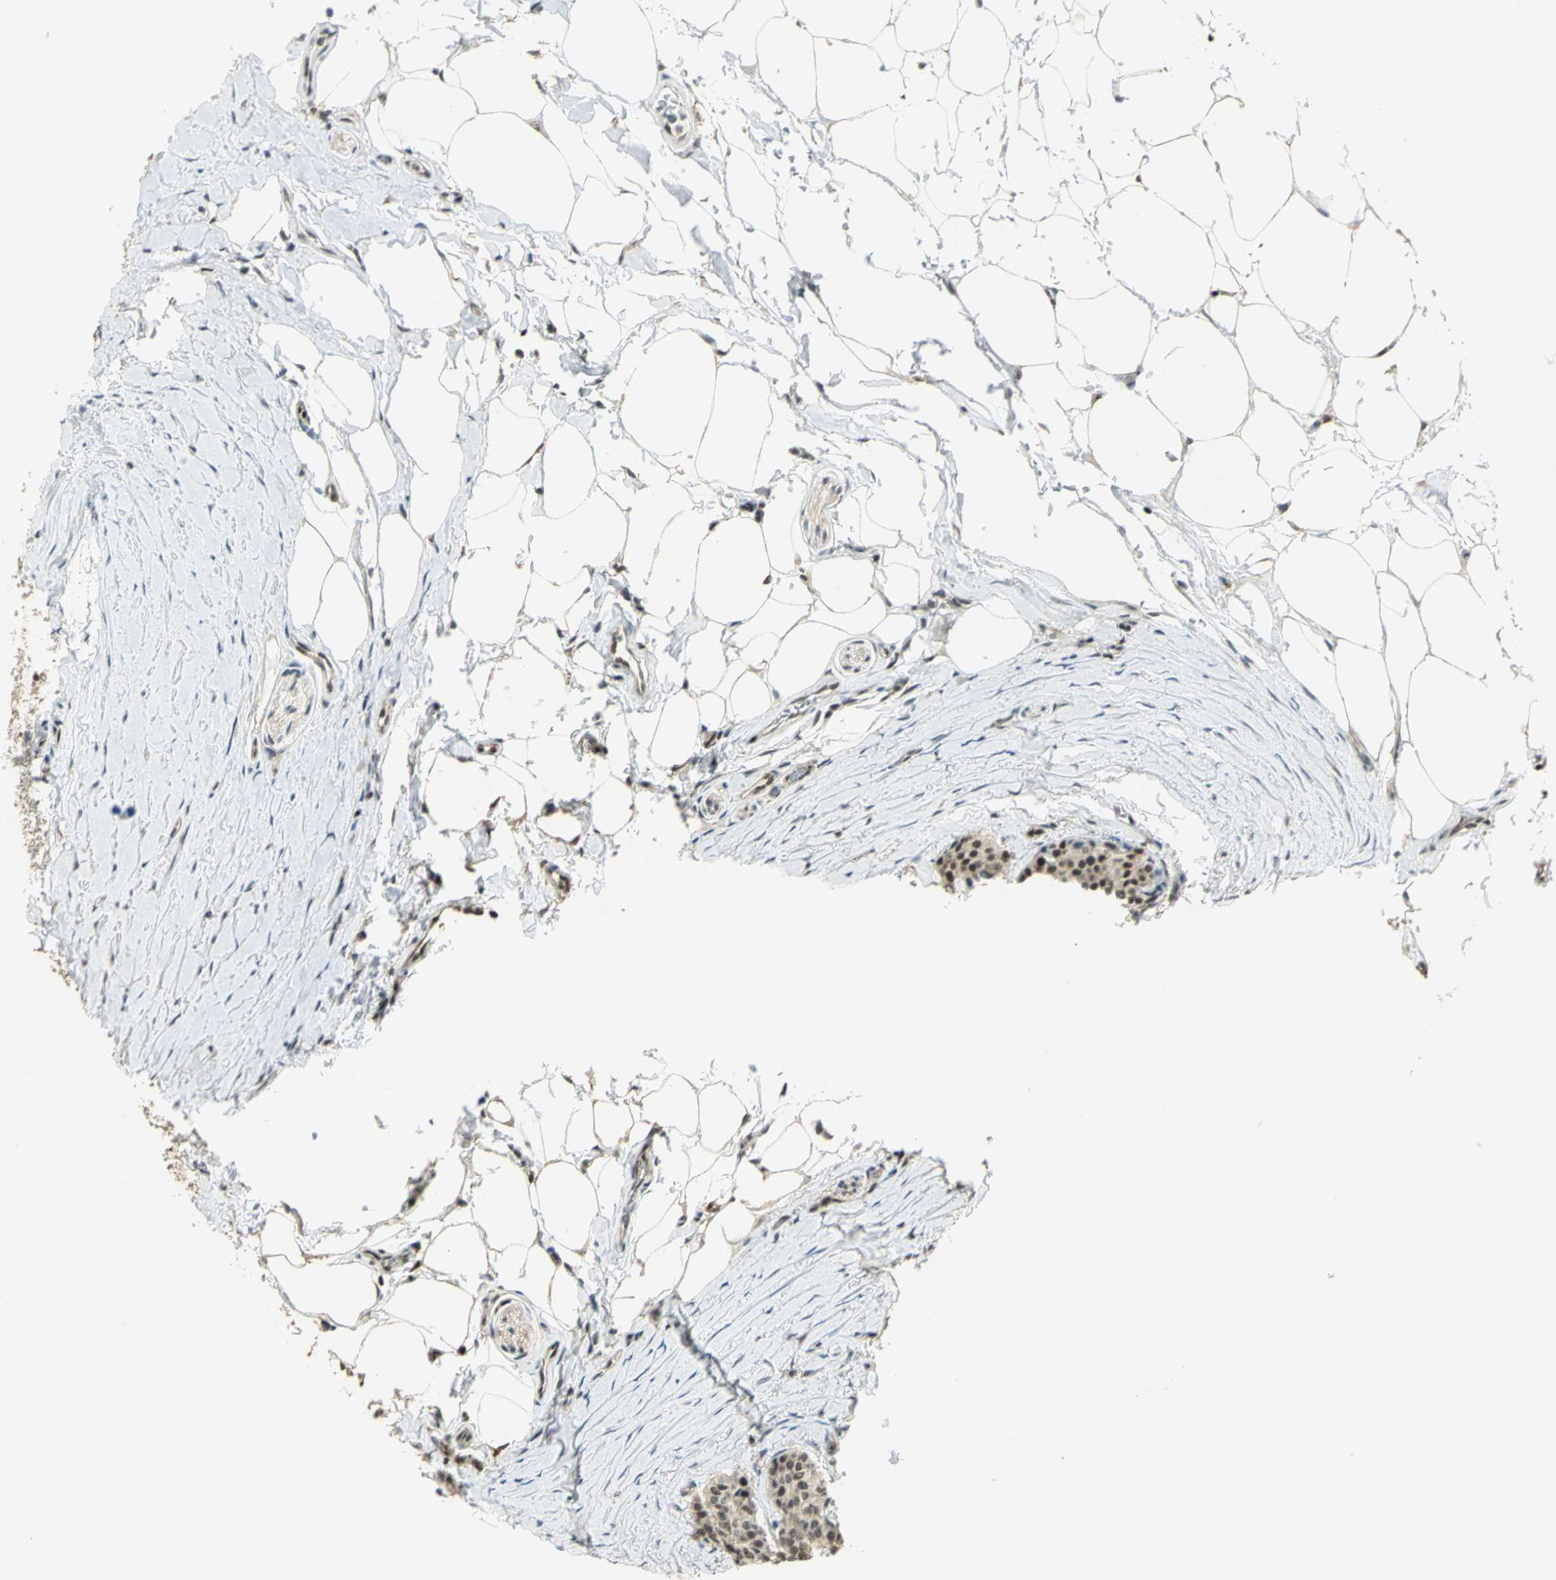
{"staining": {"intensity": "weak", "quantity": "25%-75%", "location": "nuclear"}, "tissue": "carcinoid", "cell_type": "Tumor cells", "image_type": "cancer", "snomed": [{"axis": "morphology", "description": "Carcinoid, malignant, NOS"}, {"axis": "topography", "description": "Colon"}], "caption": "Carcinoid stained for a protein (brown) displays weak nuclear positive expression in approximately 25%-75% of tumor cells.", "gene": "ELF1", "patient": {"sex": "female", "age": 61}}